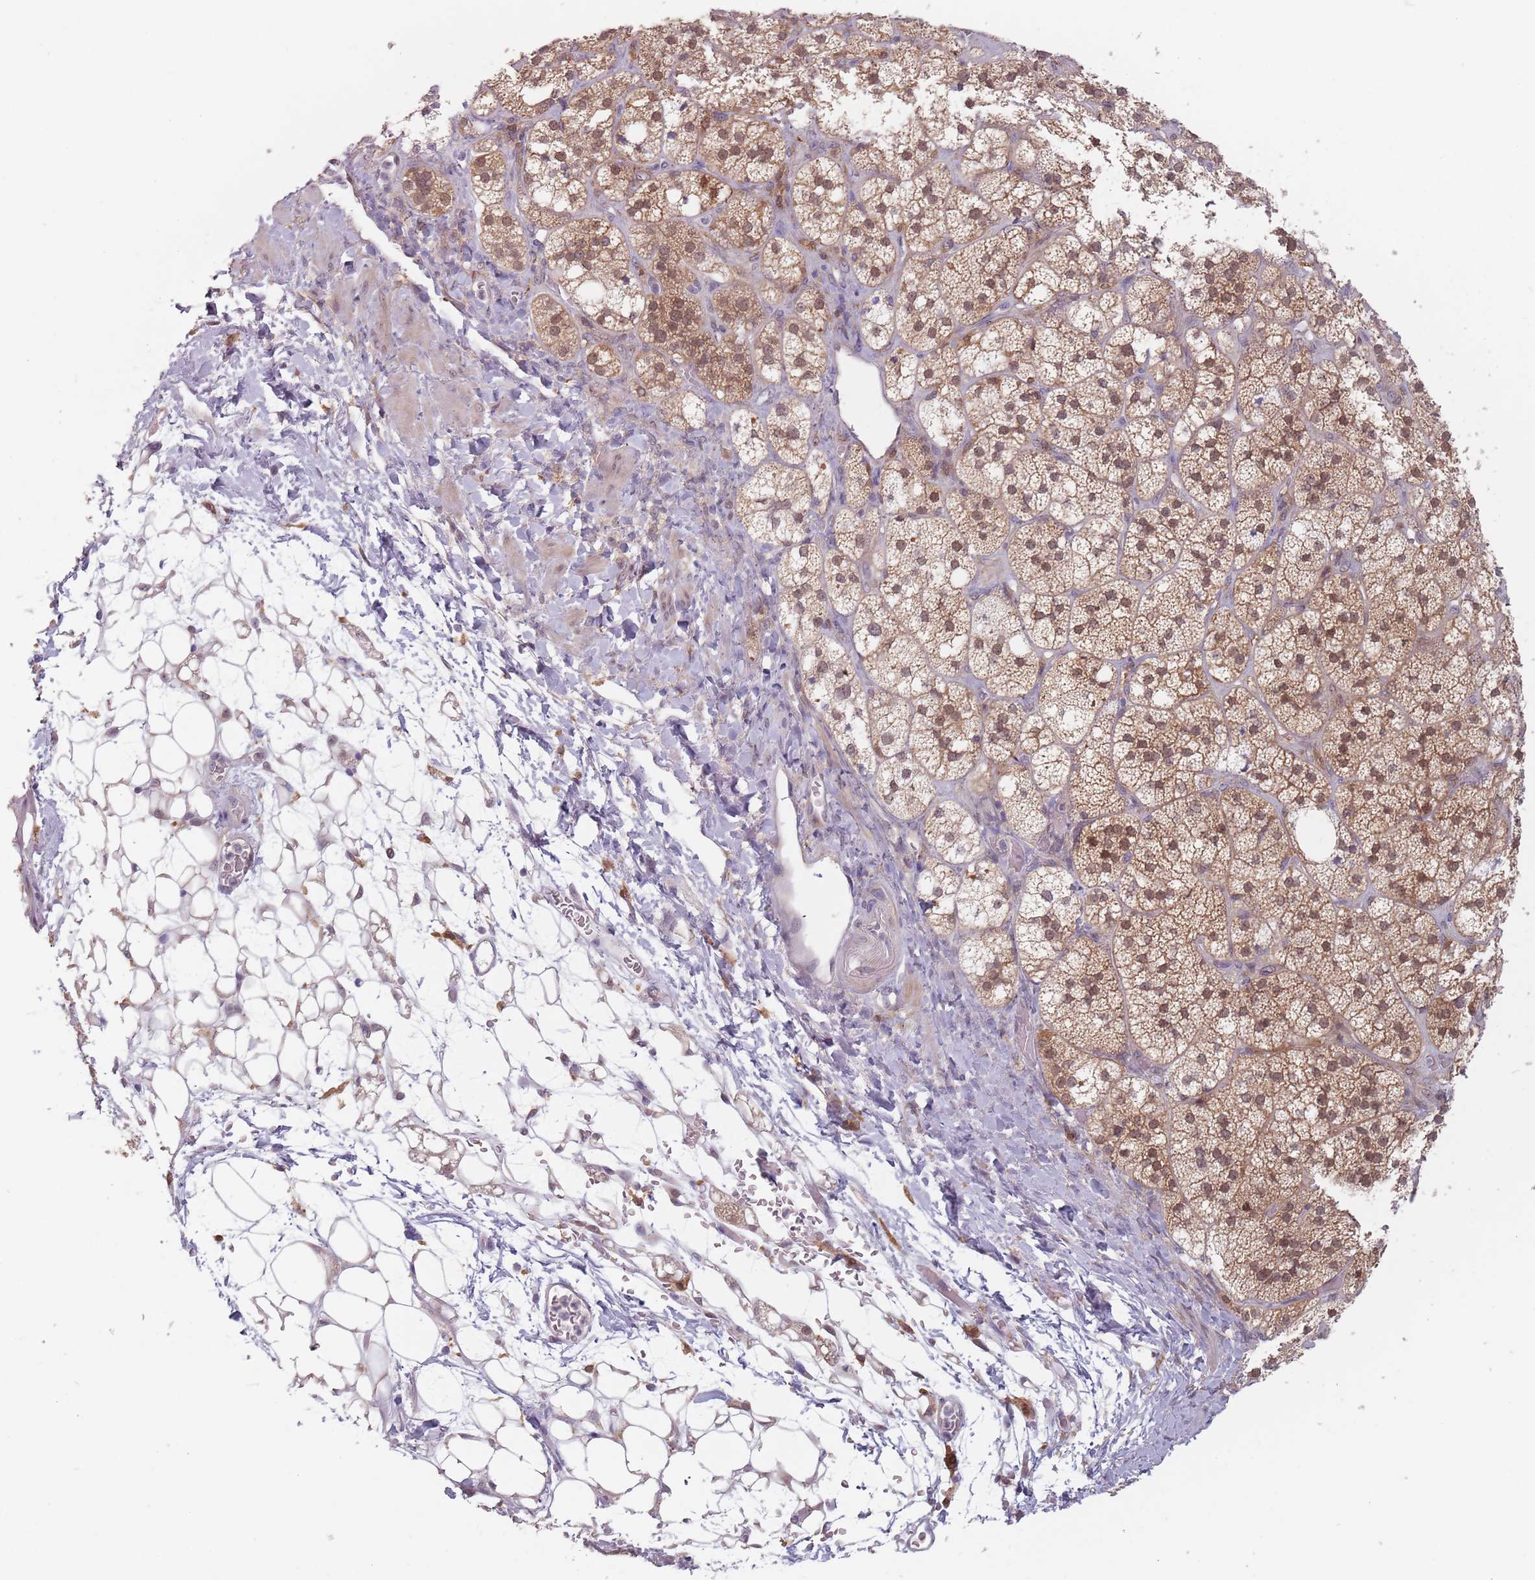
{"staining": {"intensity": "moderate", "quantity": ">75%", "location": "cytoplasmic/membranous,nuclear"}, "tissue": "adrenal gland", "cell_type": "Glandular cells", "image_type": "normal", "snomed": [{"axis": "morphology", "description": "Normal tissue, NOS"}, {"axis": "topography", "description": "Adrenal gland"}], "caption": "Immunohistochemistry staining of benign adrenal gland, which reveals medium levels of moderate cytoplasmic/membranous,nuclear expression in about >75% of glandular cells indicating moderate cytoplasmic/membranous,nuclear protein staining. The staining was performed using DAB (brown) for protein detection and nuclei were counterstained in hematoxylin (blue).", "gene": "NAXE", "patient": {"sex": "male", "age": 61}}